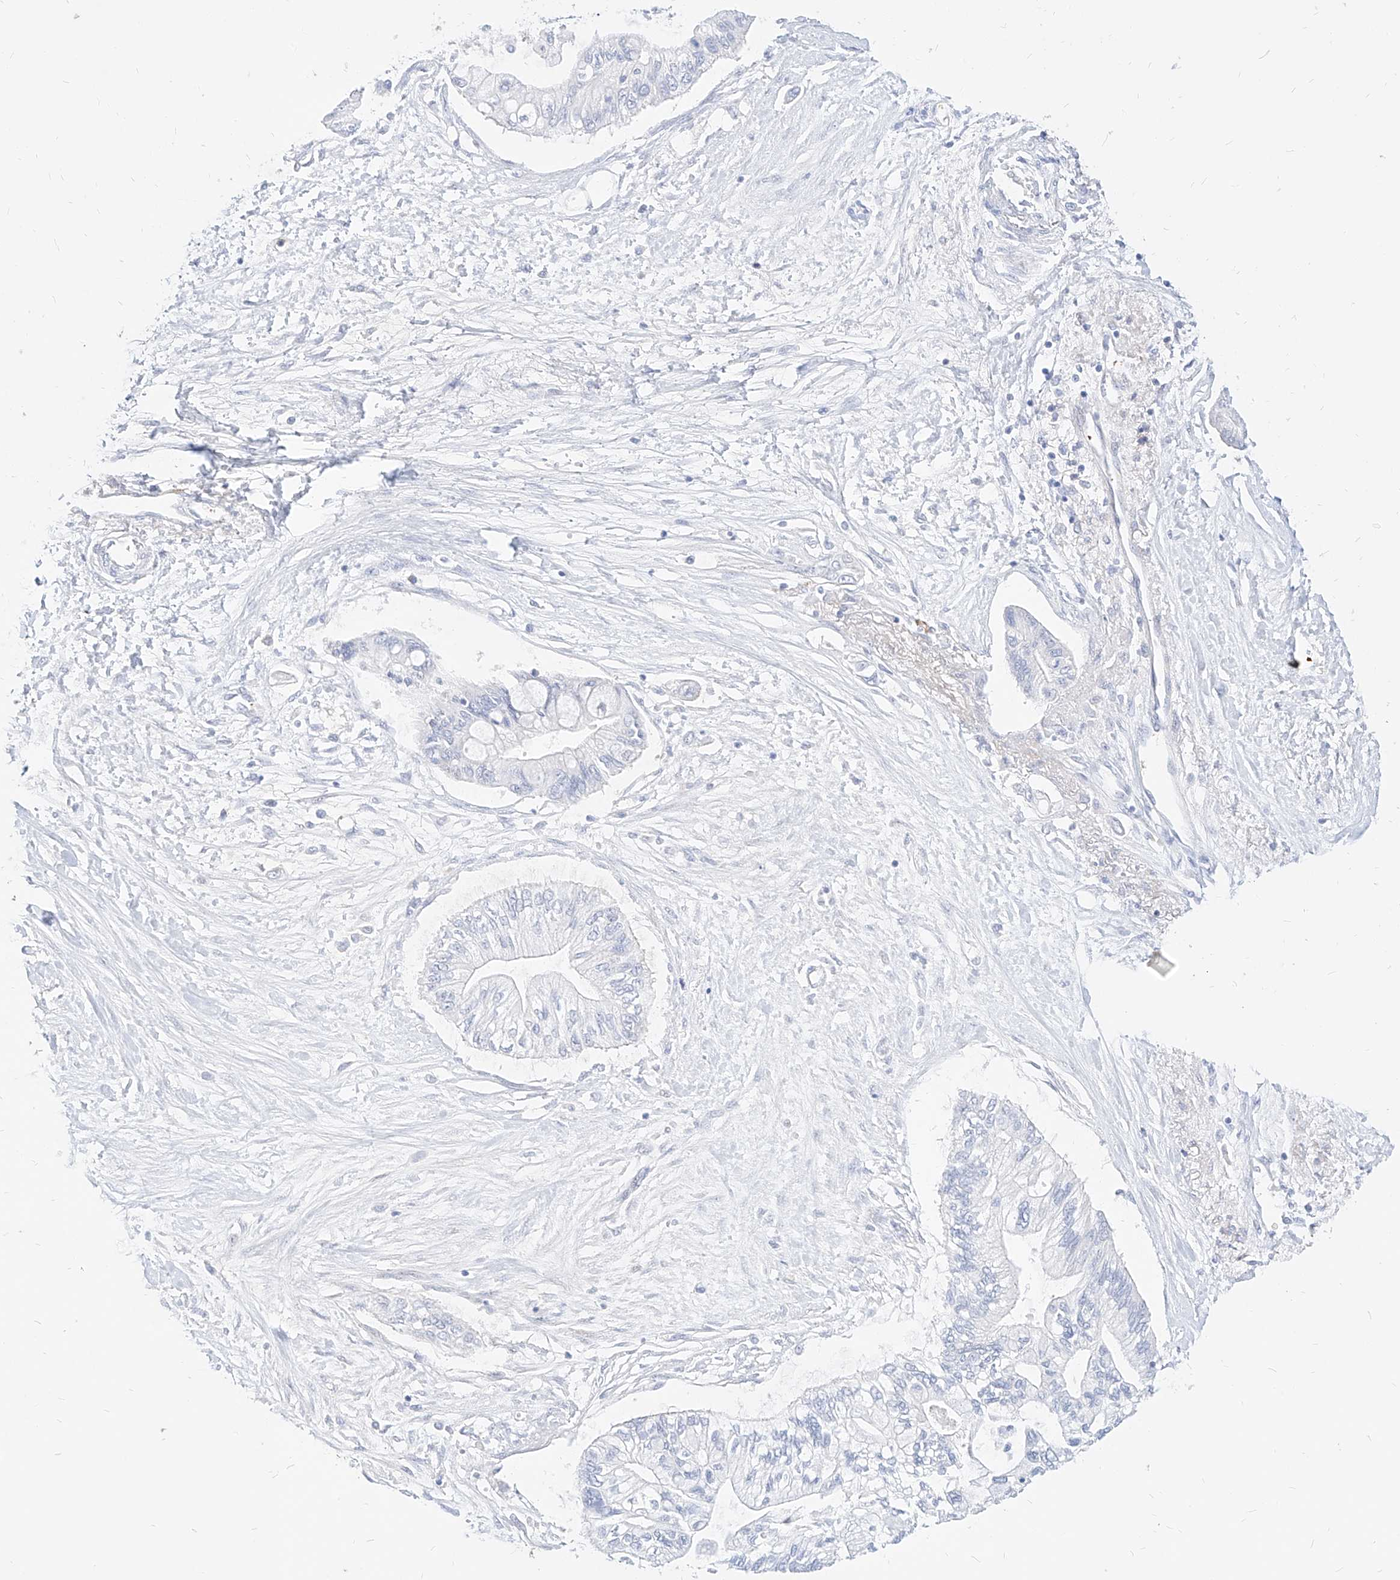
{"staining": {"intensity": "negative", "quantity": "none", "location": "none"}, "tissue": "pancreatic cancer", "cell_type": "Tumor cells", "image_type": "cancer", "snomed": [{"axis": "morphology", "description": "Adenocarcinoma, NOS"}, {"axis": "topography", "description": "Pancreas"}], "caption": "This is a image of IHC staining of pancreatic adenocarcinoma, which shows no positivity in tumor cells.", "gene": "ZFP42", "patient": {"sex": "female", "age": 77}}